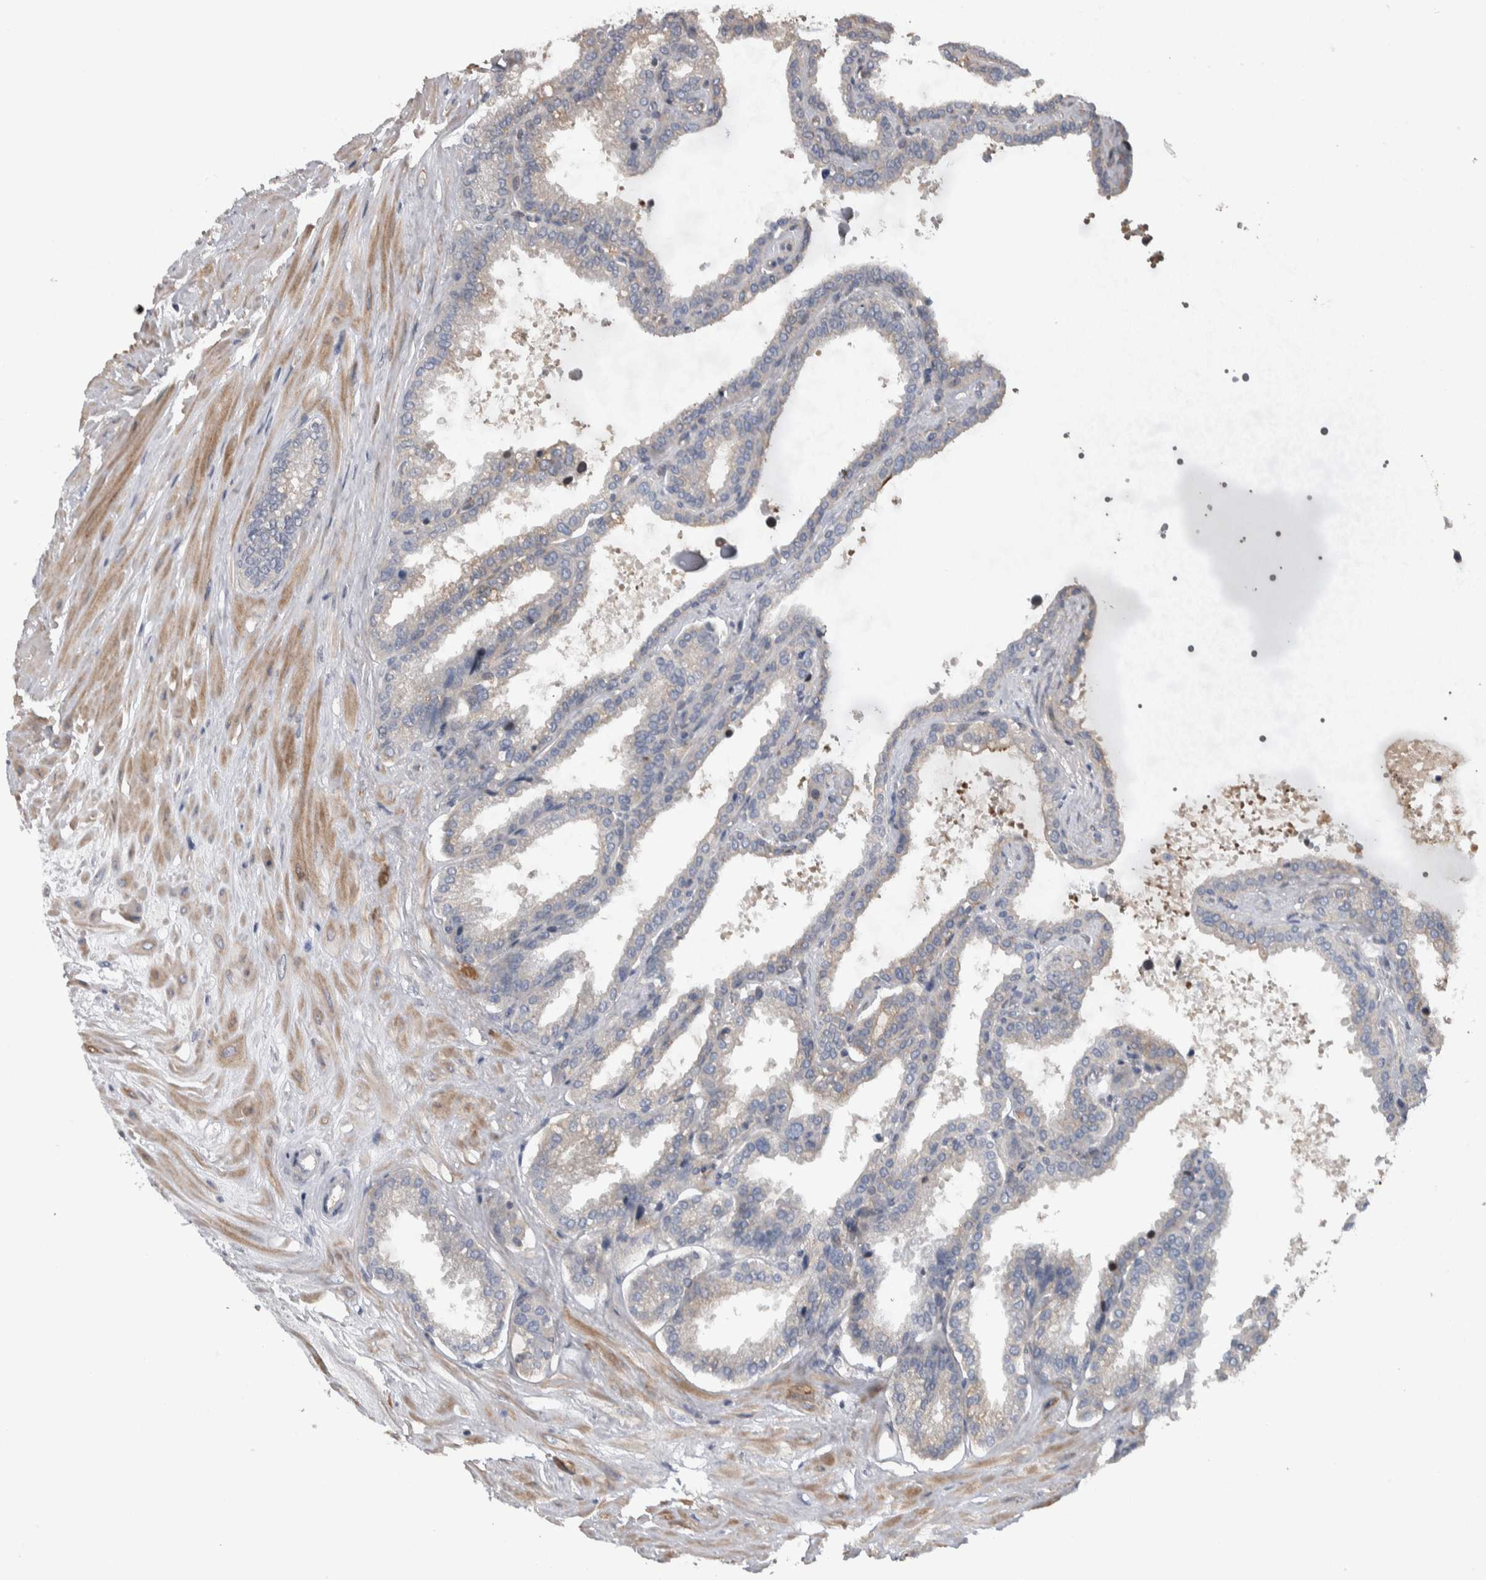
{"staining": {"intensity": "weak", "quantity": "<25%", "location": "cytoplasmic/membranous"}, "tissue": "seminal vesicle", "cell_type": "Glandular cells", "image_type": "normal", "snomed": [{"axis": "morphology", "description": "Normal tissue, NOS"}, {"axis": "topography", "description": "Seminal veicle"}], "caption": "The photomicrograph exhibits no staining of glandular cells in benign seminal vesicle. (Stains: DAB (3,3'-diaminobenzidine) immunohistochemistry (IHC) with hematoxylin counter stain, Microscopy: brightfield microscopy at high magnification).", "gene": "NT5C2", "patient": {"sex": "male", "age": 46}}